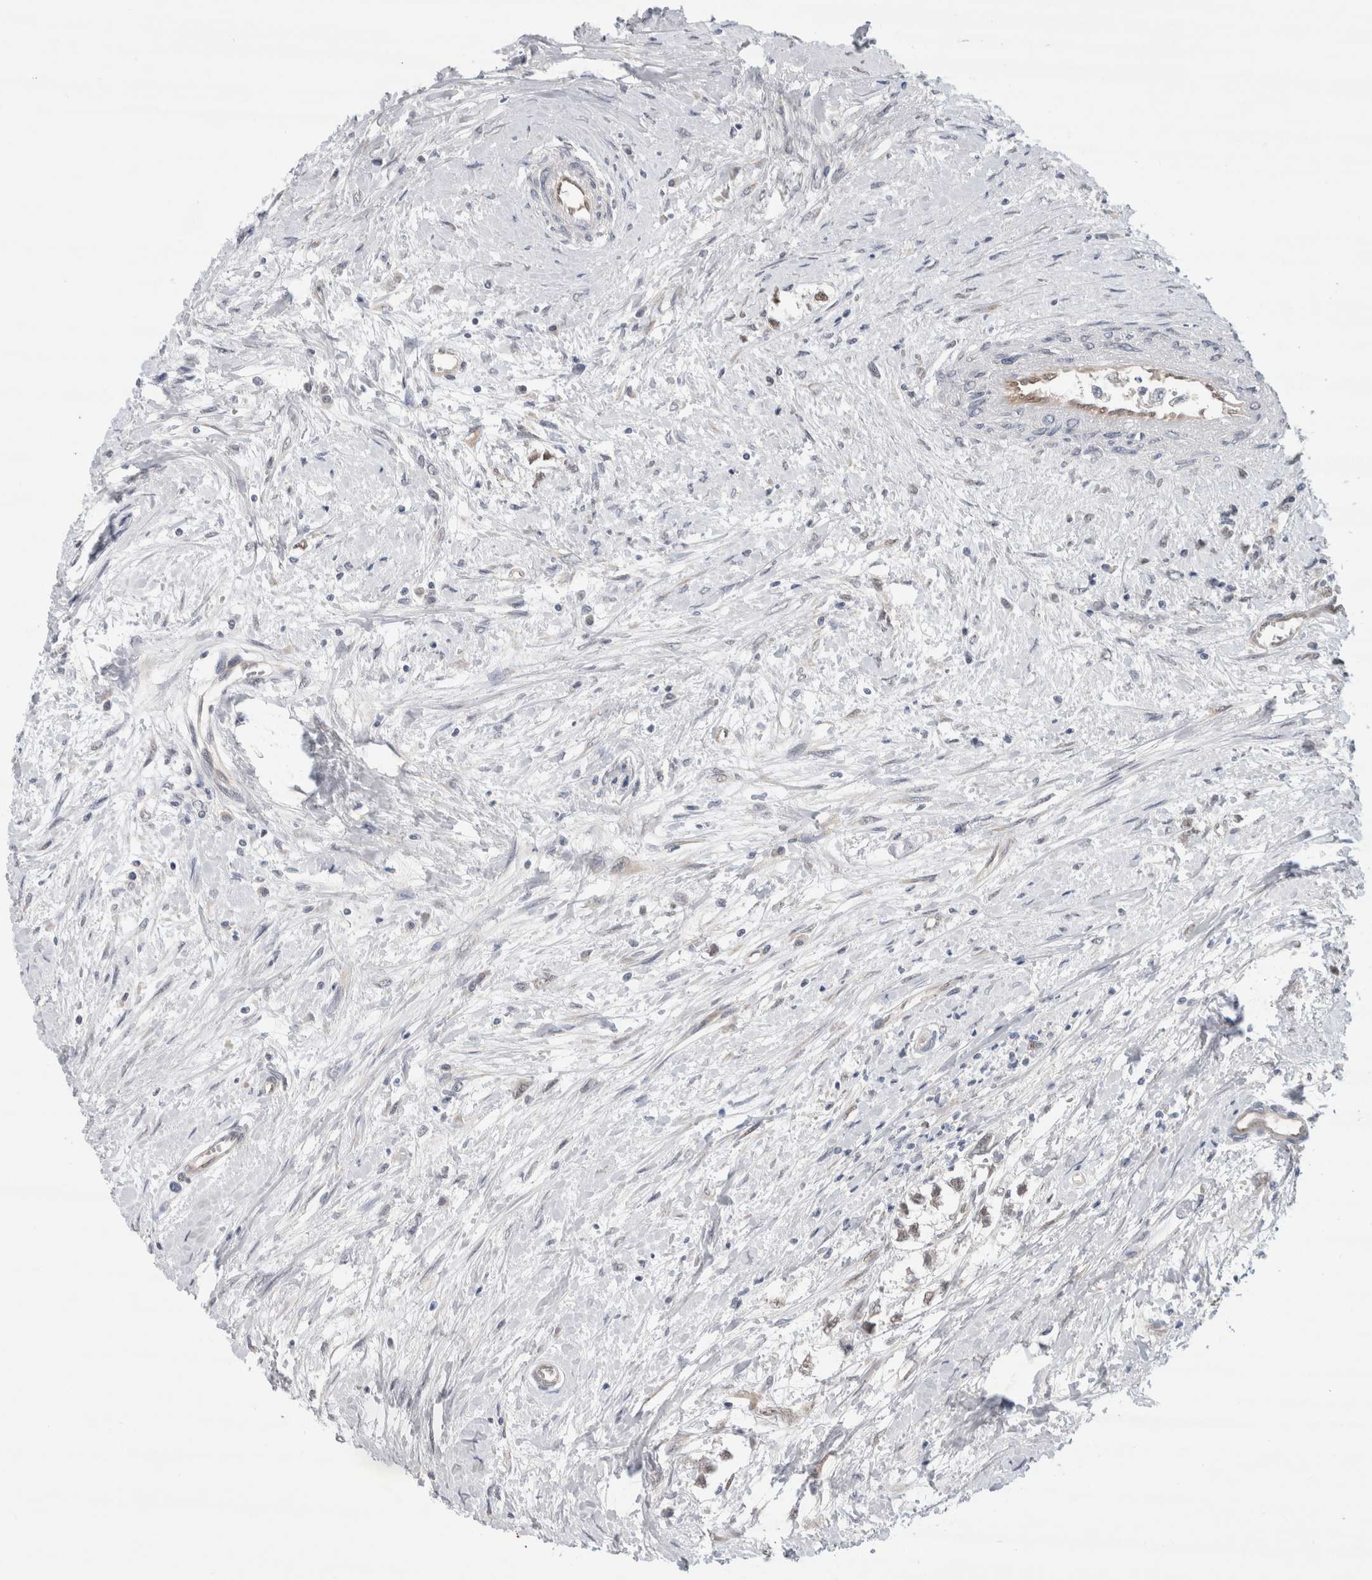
{"staining": {"intensity": "weak", "quantity": "<25%", "location": "nuclear"}, "tissue": "testis cancer", "cell_type": "Tumor cells", "image_type": "cancer", "snomed": [{"axis": "morphology", "description": "Seminoma, NOS"}, {"axis": "morphology", "description": "Carcinoma, Embryonal, NOS"}, {"axis": "topography", "description": "Testis"}], "caption": "A high-resolution micrograph shows immunohistochemistry (IHC) staining of testis cancer, which reveals no significant staining in tumor cells.", "gene": "EIF4G3", "patient": {"sex": "male", "age": 51}}